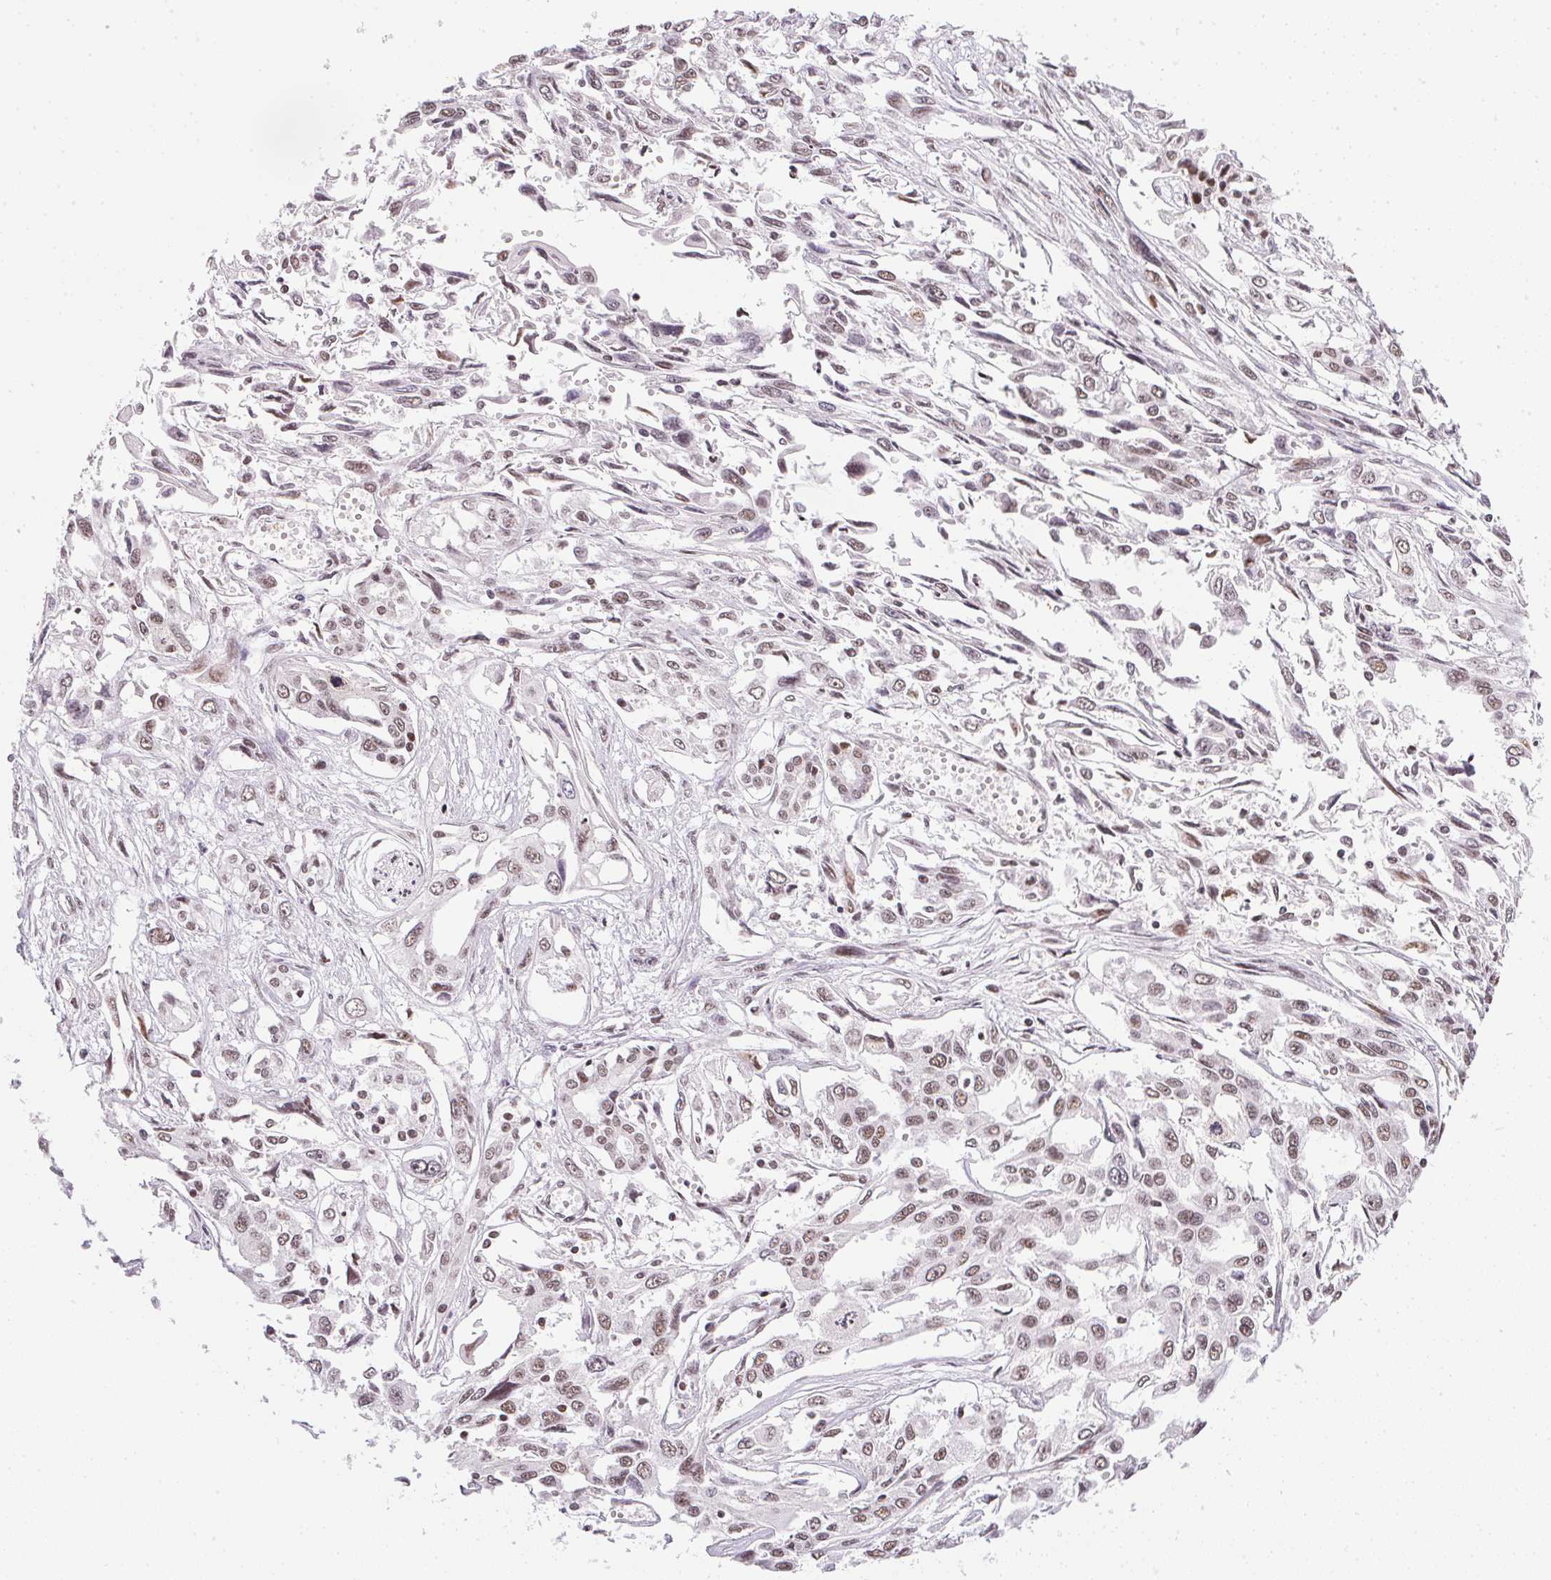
{"staining": {"intensity": "weak", "quantity": ">75%", "location": "nuclear"}, "tissue": "pancreatic cancer", "cell_type": "Tumor cells", "image_type": "cancer", "snomed": [{"axis": "morphology", "description": "Adenocarcinoma, NOS"}, {"axis": "topography", "description": "Pancreas"}], "caption": "Human pancreatic cancer (adenocarcinoma) stained with a protein marker exhibits weak staining in tumor cells.", "gene": "SRSF7", "patient": {"sex": "female", "age": 55}}